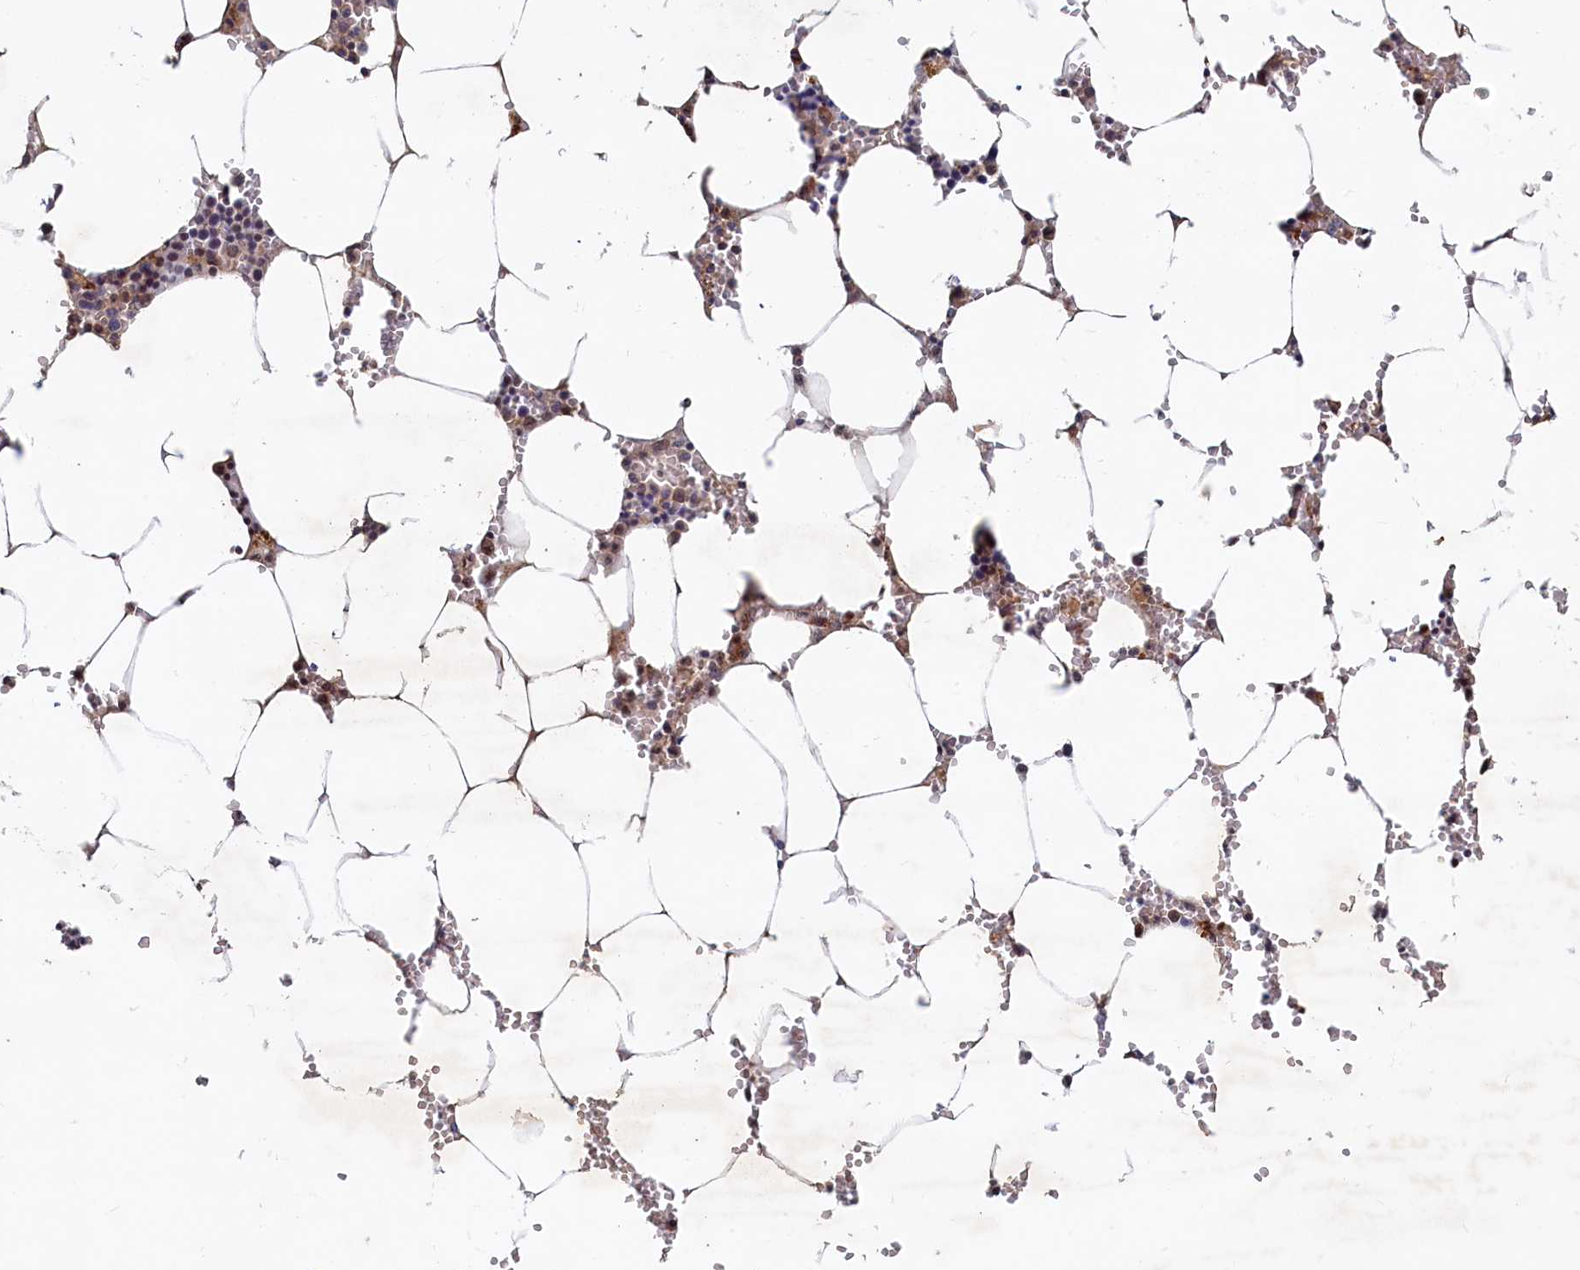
{"staining": {"intensity": "moderate", "quantity": "<25%", "location": "cytoplasmic/membranous,nuclear"}, "tissue": "bone marrow", "cell_type": "Hematopoietic cells", "image_type": "normal", "snomed": [{"axis": "morphology", "description": "Normal tissue, NOS"}, {"axis": "topography", "description": "Bone marrow"}], "caption": "Hematopoietic cells display moderate cytoplasmic/membranous,nuclear staining in about <25% of cells in unremarkable bone marrow.", "gene": "RGS7BP", "patient": {"sex": "male", "age": 70}}